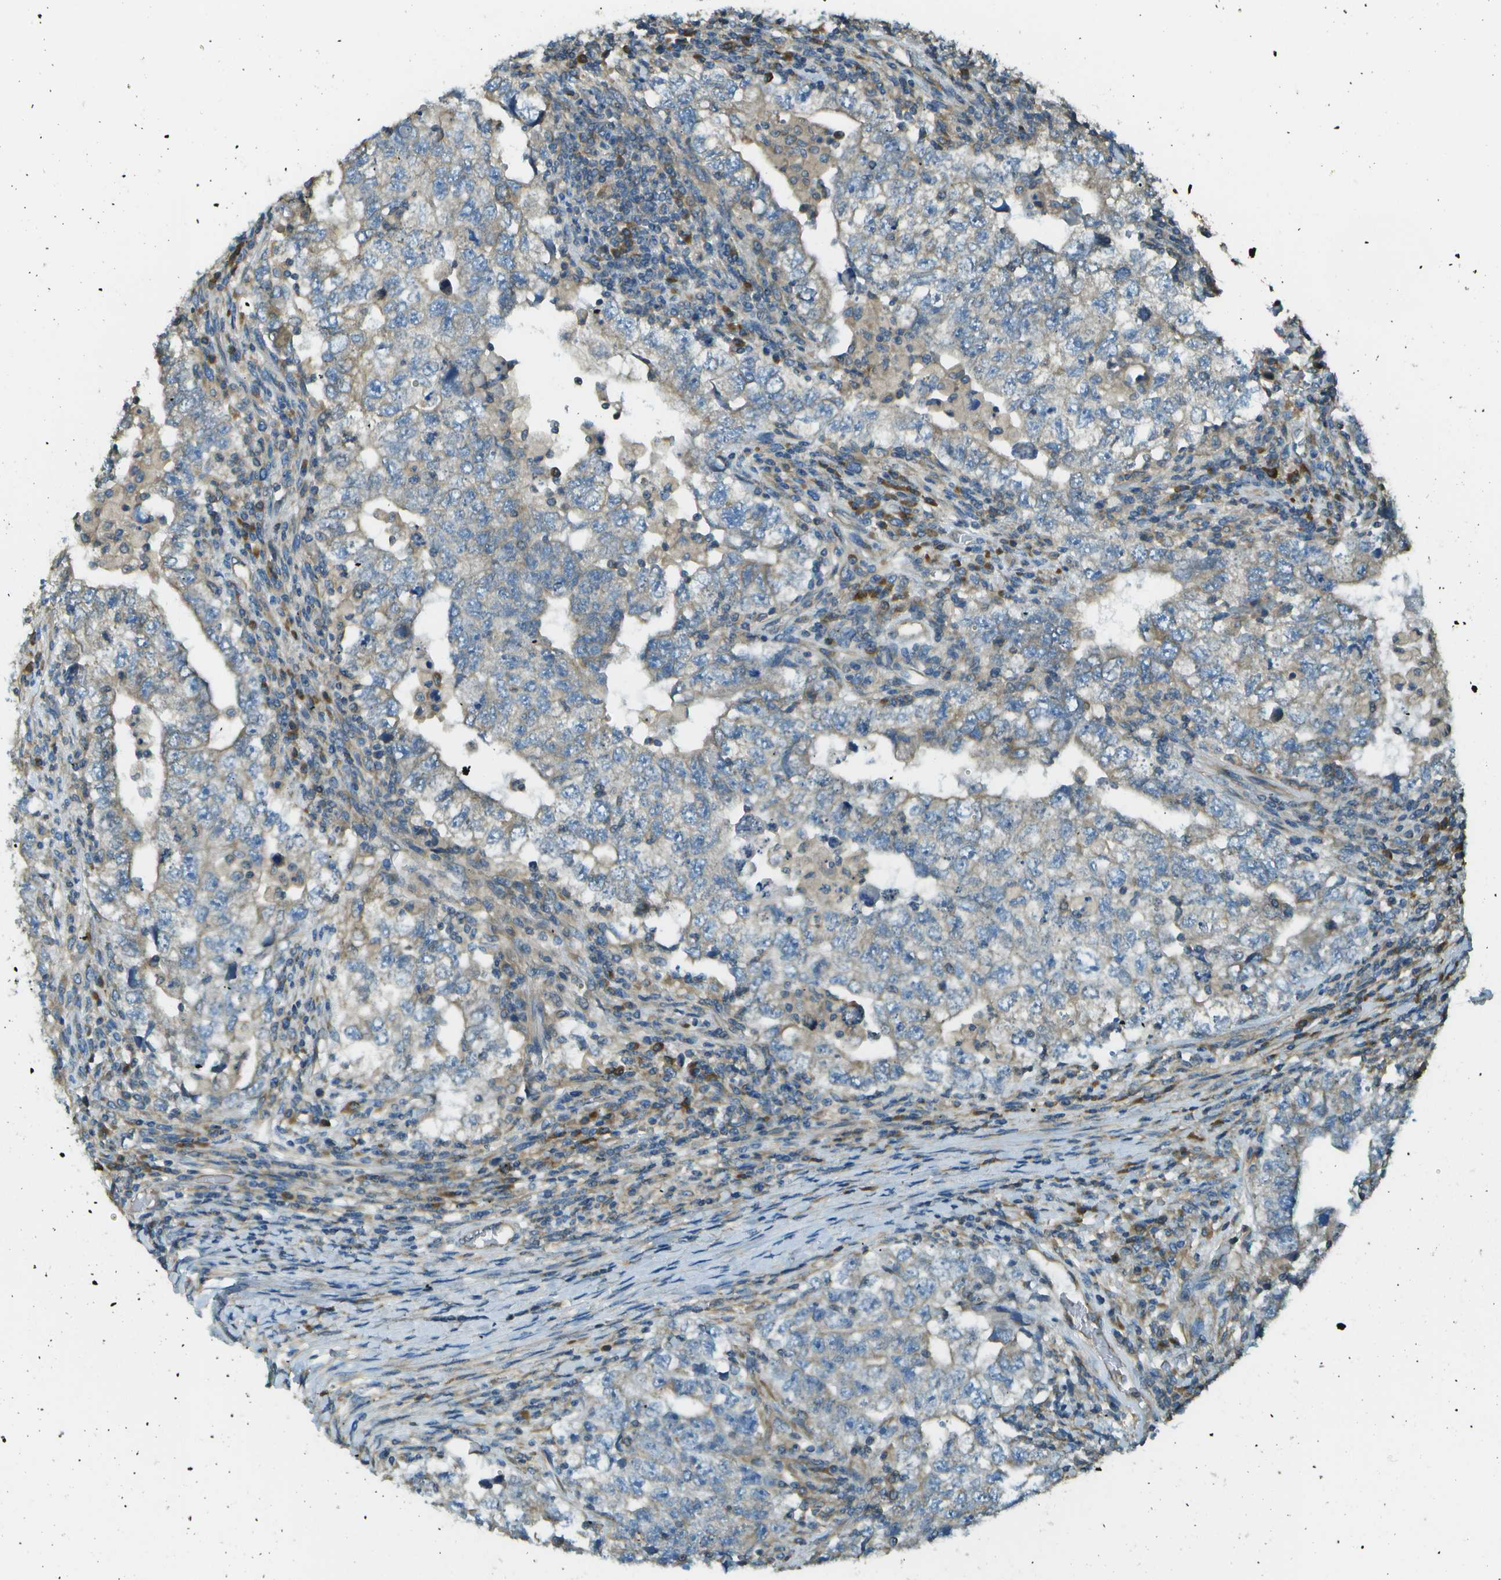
{"staining": {"intensity": "weak", "quantity": "<25%", "location": "cytoplasmic/membranous"}, "tissue": "testis cancer", "cell_type": "Tumor cells", "image_type": "cancer", "snomed": [{"axis": "morphology", "description": "Carcinoma, Embryonal, NOS"}, {"axis": "topography", "description": "Testis"}], "caption": "Immunohistochemical staining of testis embryonal carcinoma exhibits no significant staining in tumor cells. The staining is performed using DAB brown chromogen with nuclei counter-stained in using hematoxylin.", "gene": "DNAJB11", "patient": {"sex": "male", "age": 36}}